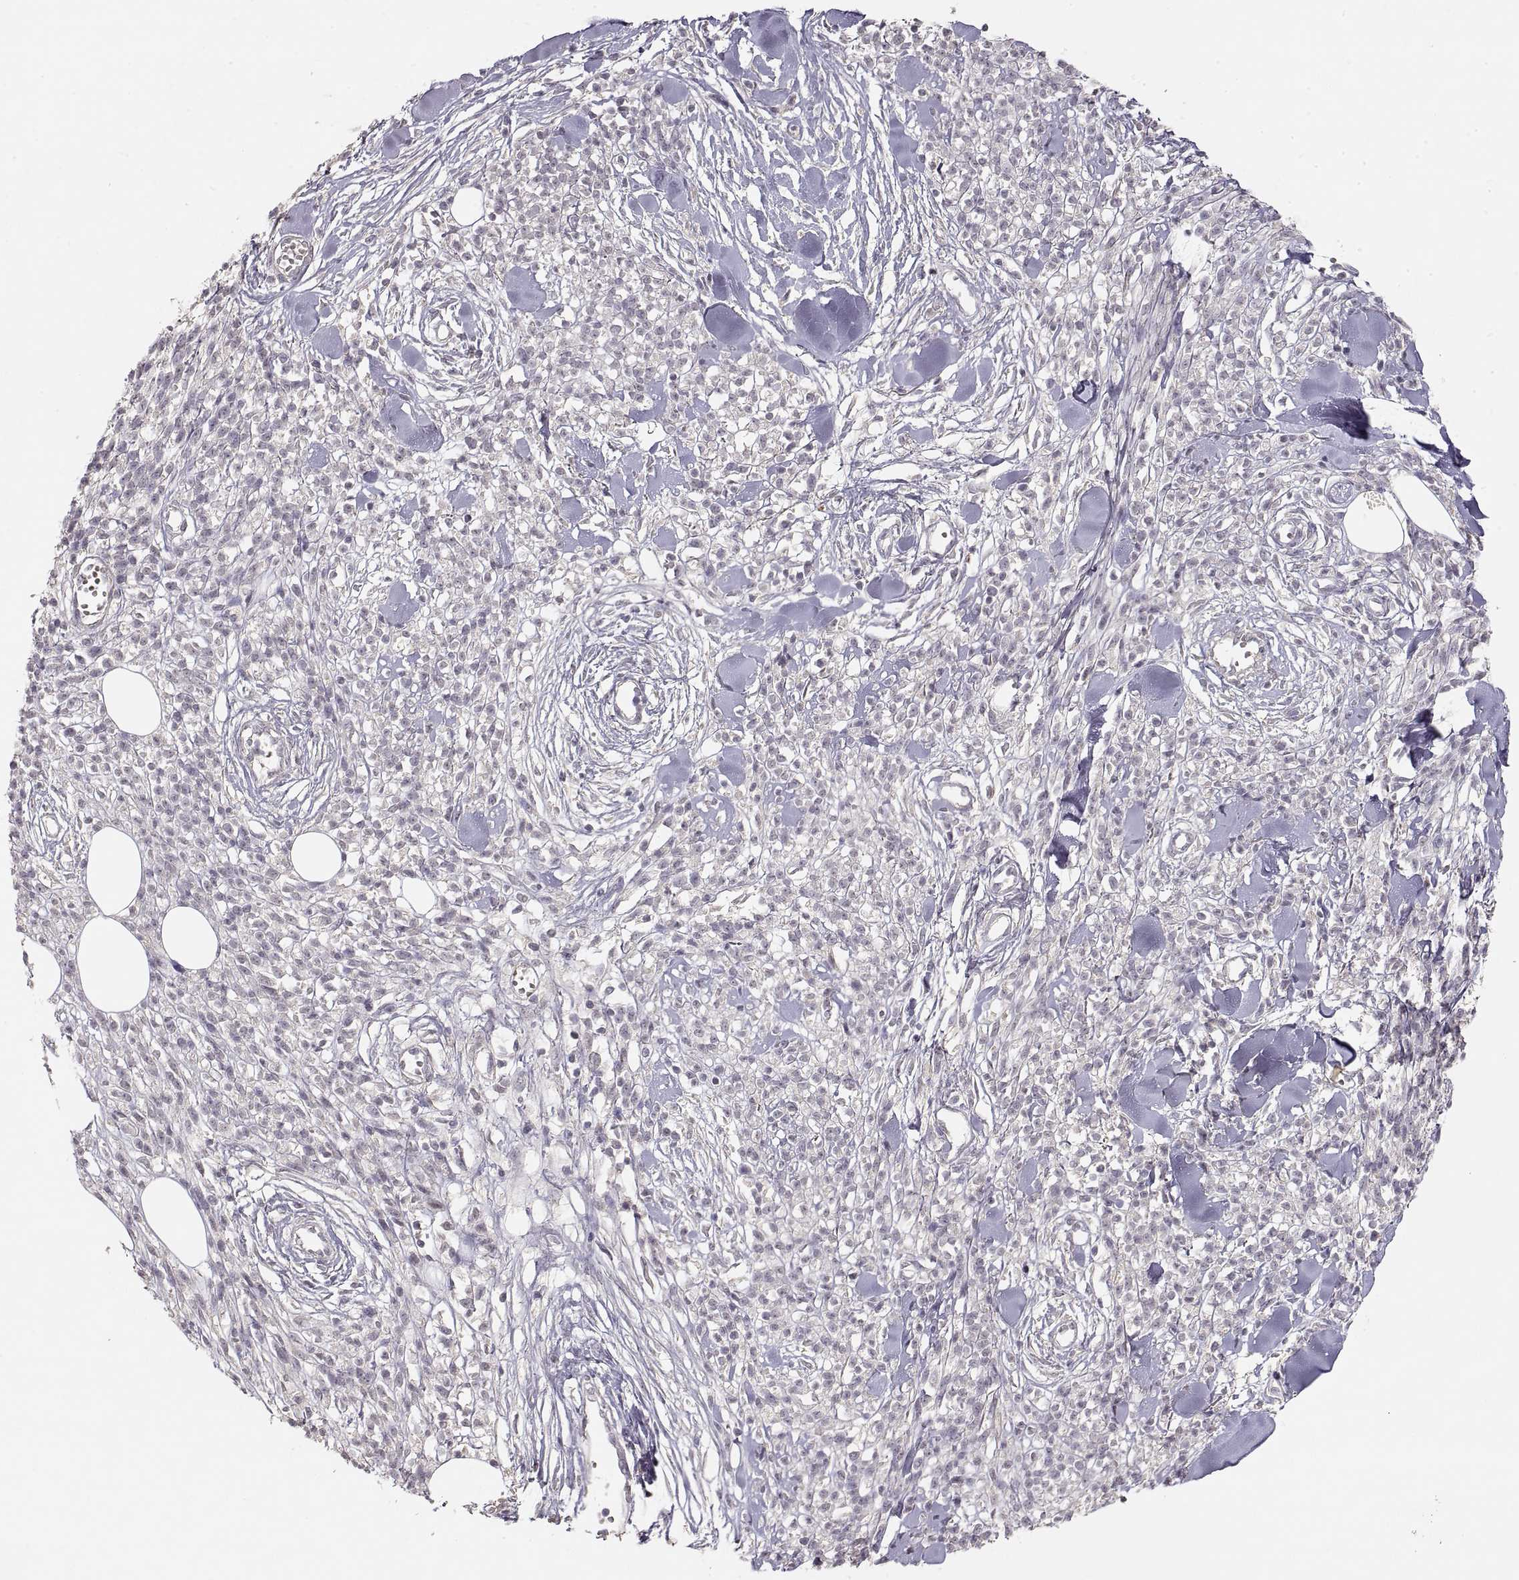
{"staining": {"intensity": "negative", "quantity": "none", "location": "none"}, "tissue": "melanoma", "cell_type": "Tumor cells", "image_type": "cancer", "snomed": [{"axis": "morphology", "description": "Malignant melanoma, NOS"}, {"axis": "topography", "description": "Skin"}, {"axis": "topography", "description": "Skin of trunk"}], "caption": "IHC micrograph of human malignant melanoma stained for a protein (brown), which displays no positivity in tumor cells.", "gene": "LAMC2", "patient": {"sex": "male", "age": 74}}